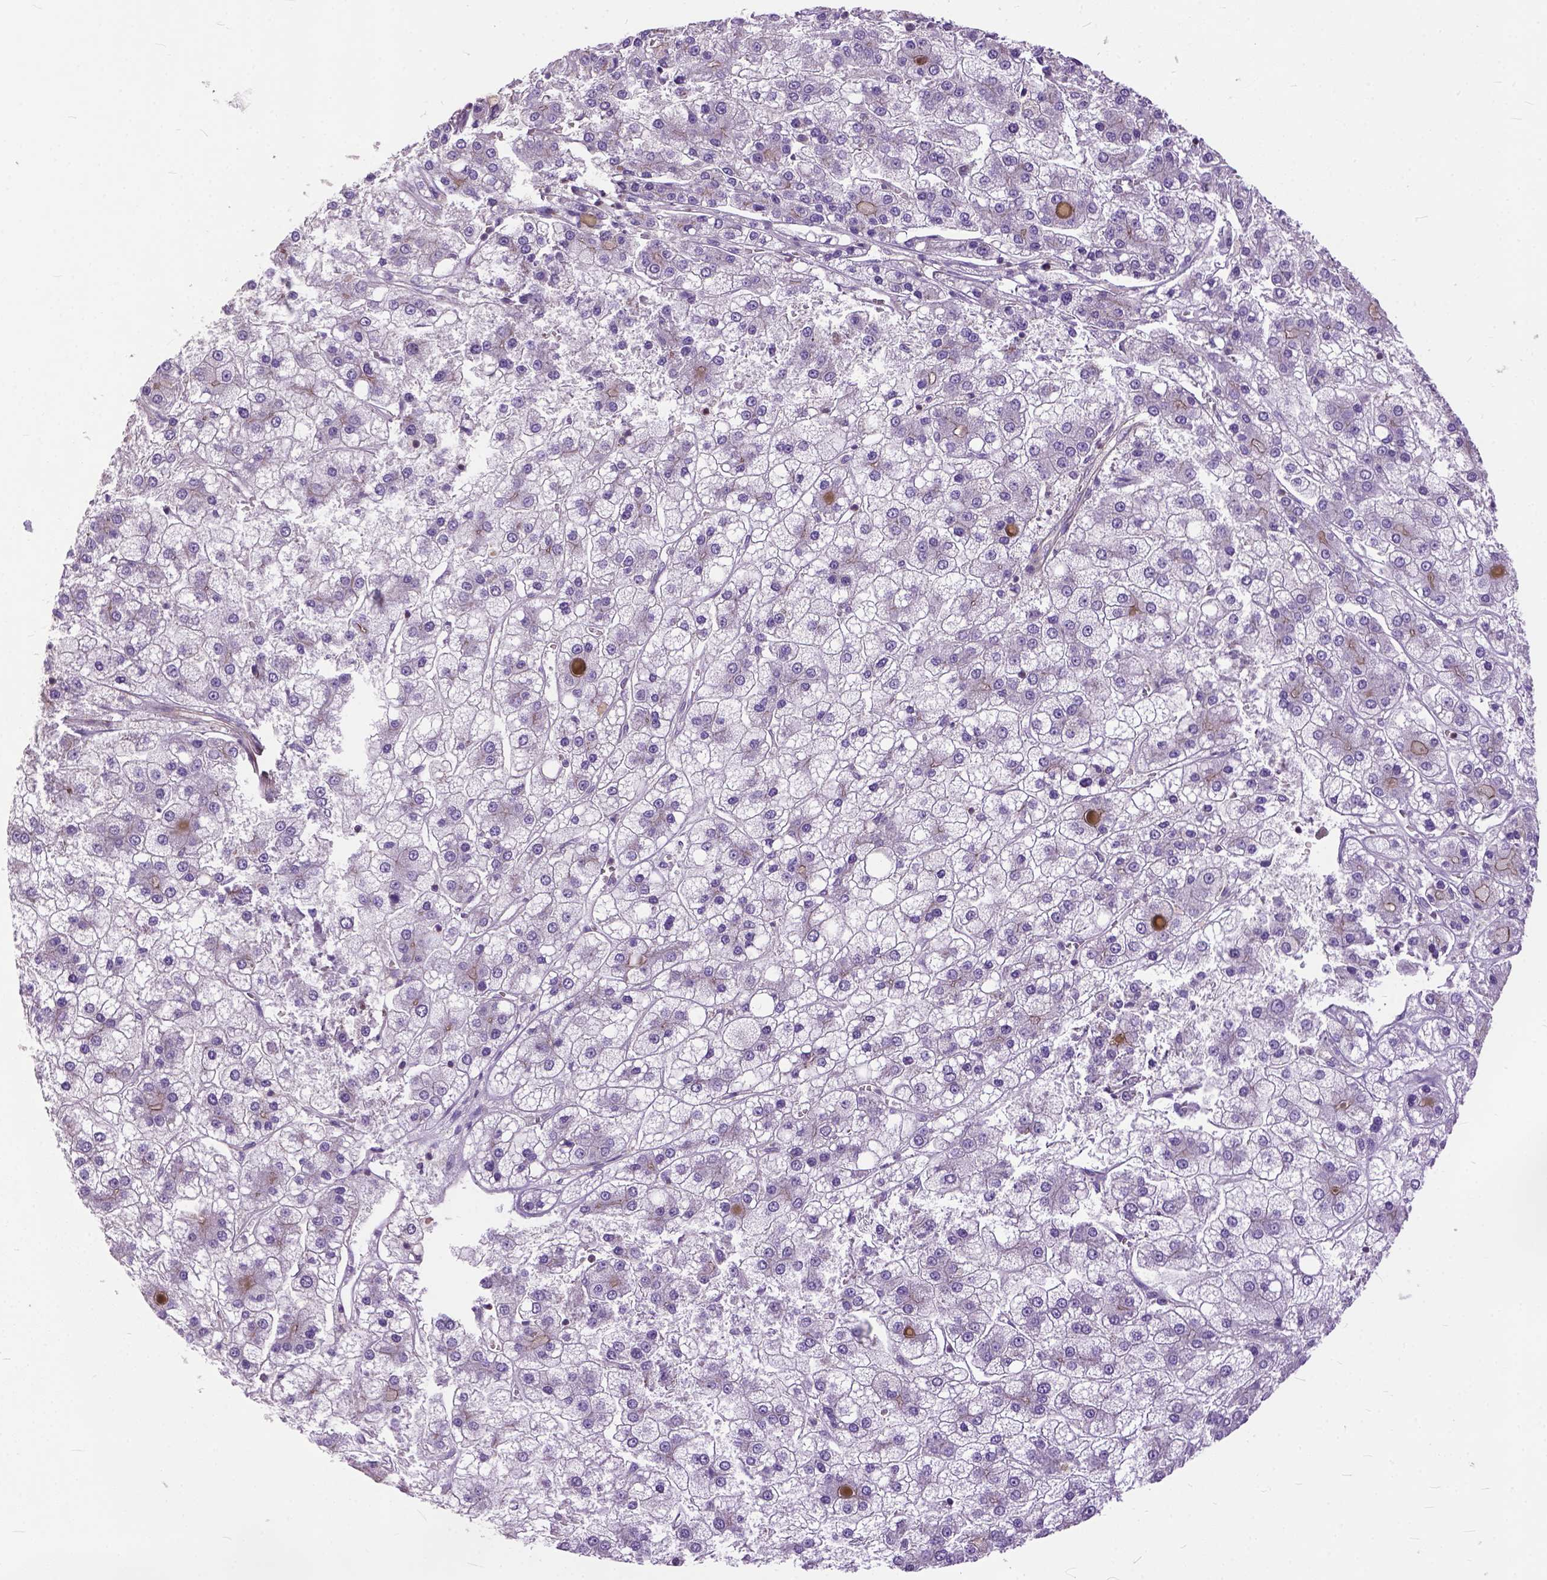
{"staining": {"intensity": "negative", "quantity": "none", "location": "none"}, "tissue": "liver cancer", "cell_type": "Tumor cells", "image_type": "cancer", "snomed": [{"axis": "morphology", "description": "Carcinoma, Hepatocellular, NOS"}, {"axis": "topography", "description": "Liver"}], "caption": "A micrograph of human hepatocellular carcinoma (liver) is negative for staining in tumor cells.", "gene": "BANF2", "patient": {"sex": "male", "age": 73}}